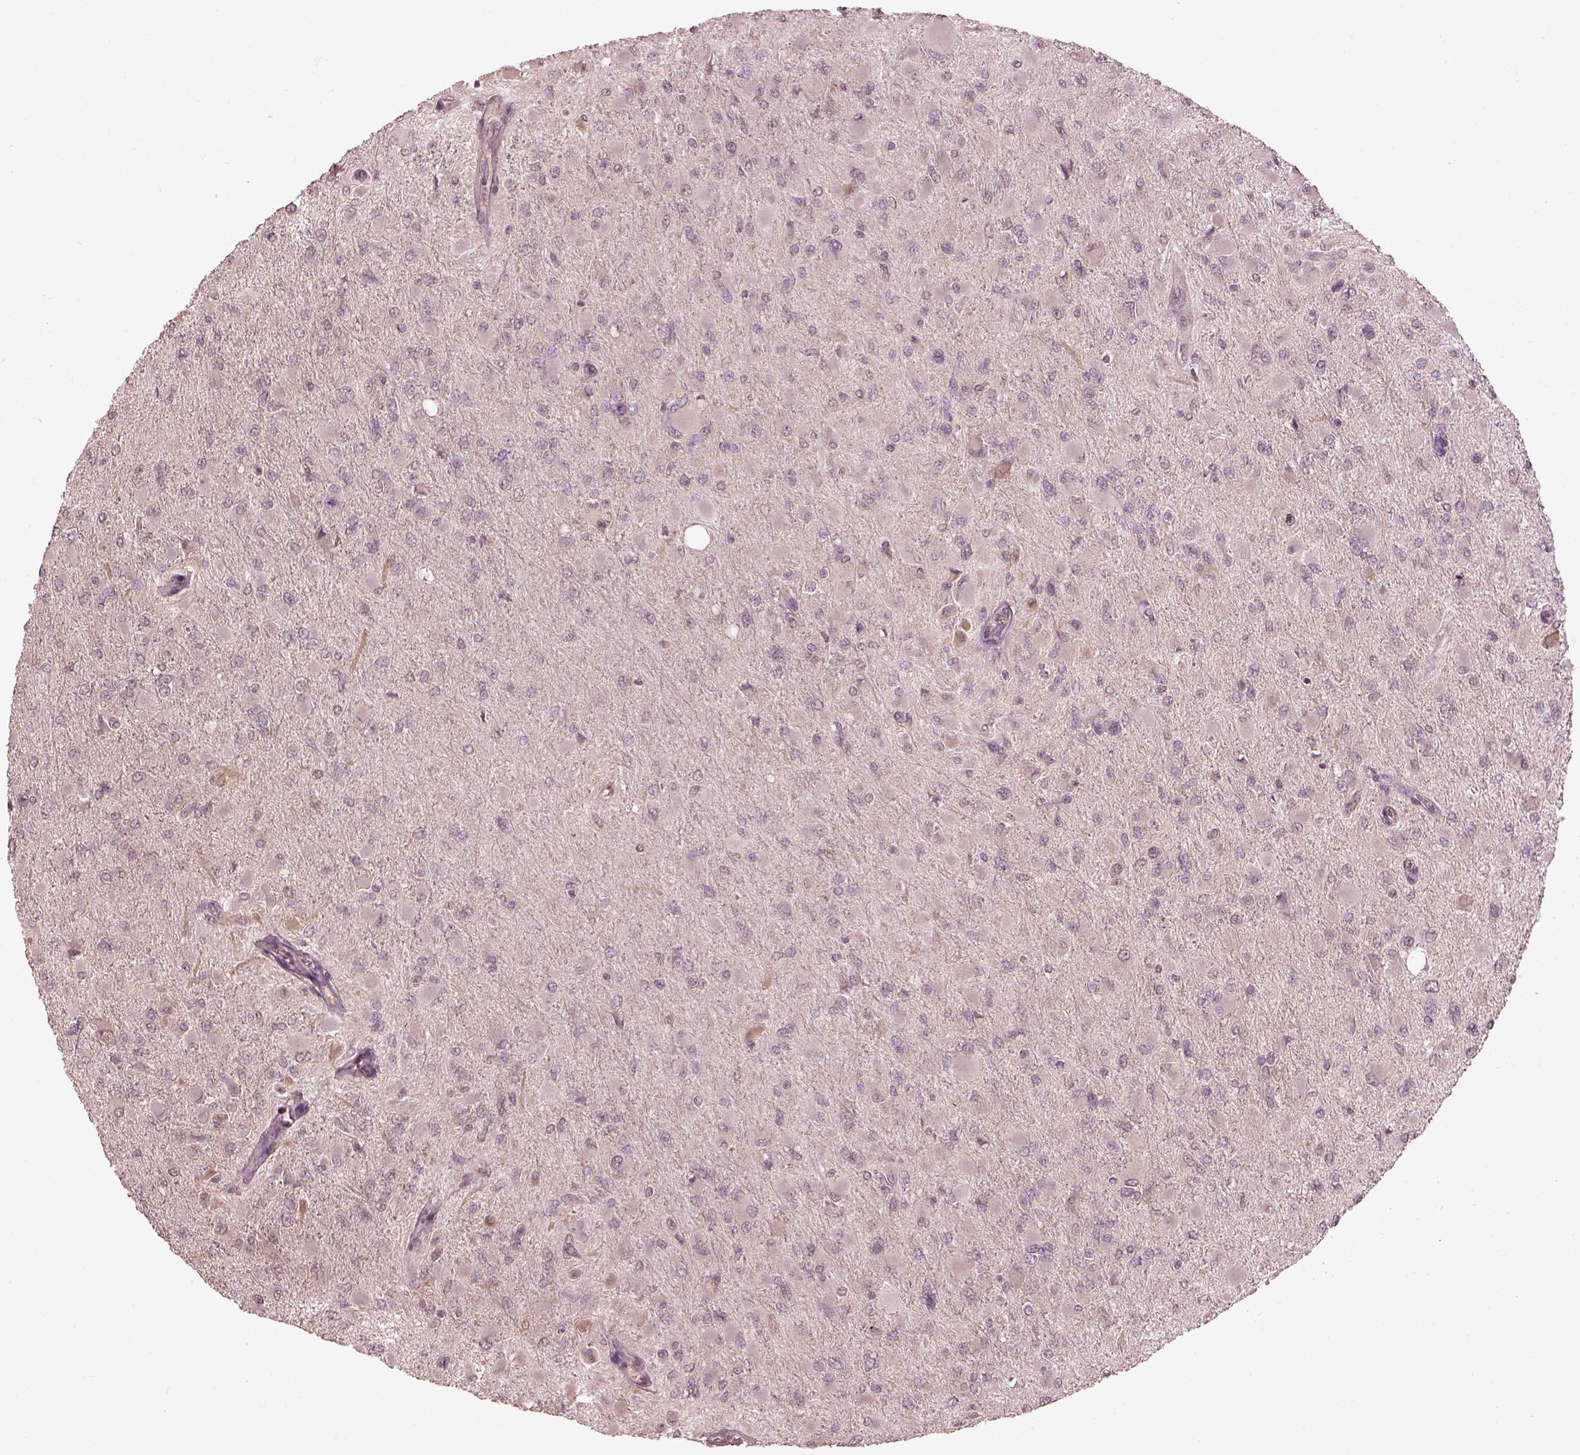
{"staining": {"intensity": "negative", "quantity": "none", "location": "none"}, "tissue": "glioma", "cell_type": "Tumor cells", "image_type": "cancer", "snomed": [{"axis": "morphology", "description": "Glioma, malignant, High grade"}, {"axis": "topography", "description": "Cerebral cortex"}], "caption": "The IHC image has no significant positivity in tumor cells of glioma tissue. (DAB immunohistochemistry, high magnification).", "gene": "CALR3", "patient": {"sex": "female", "age": 36}}